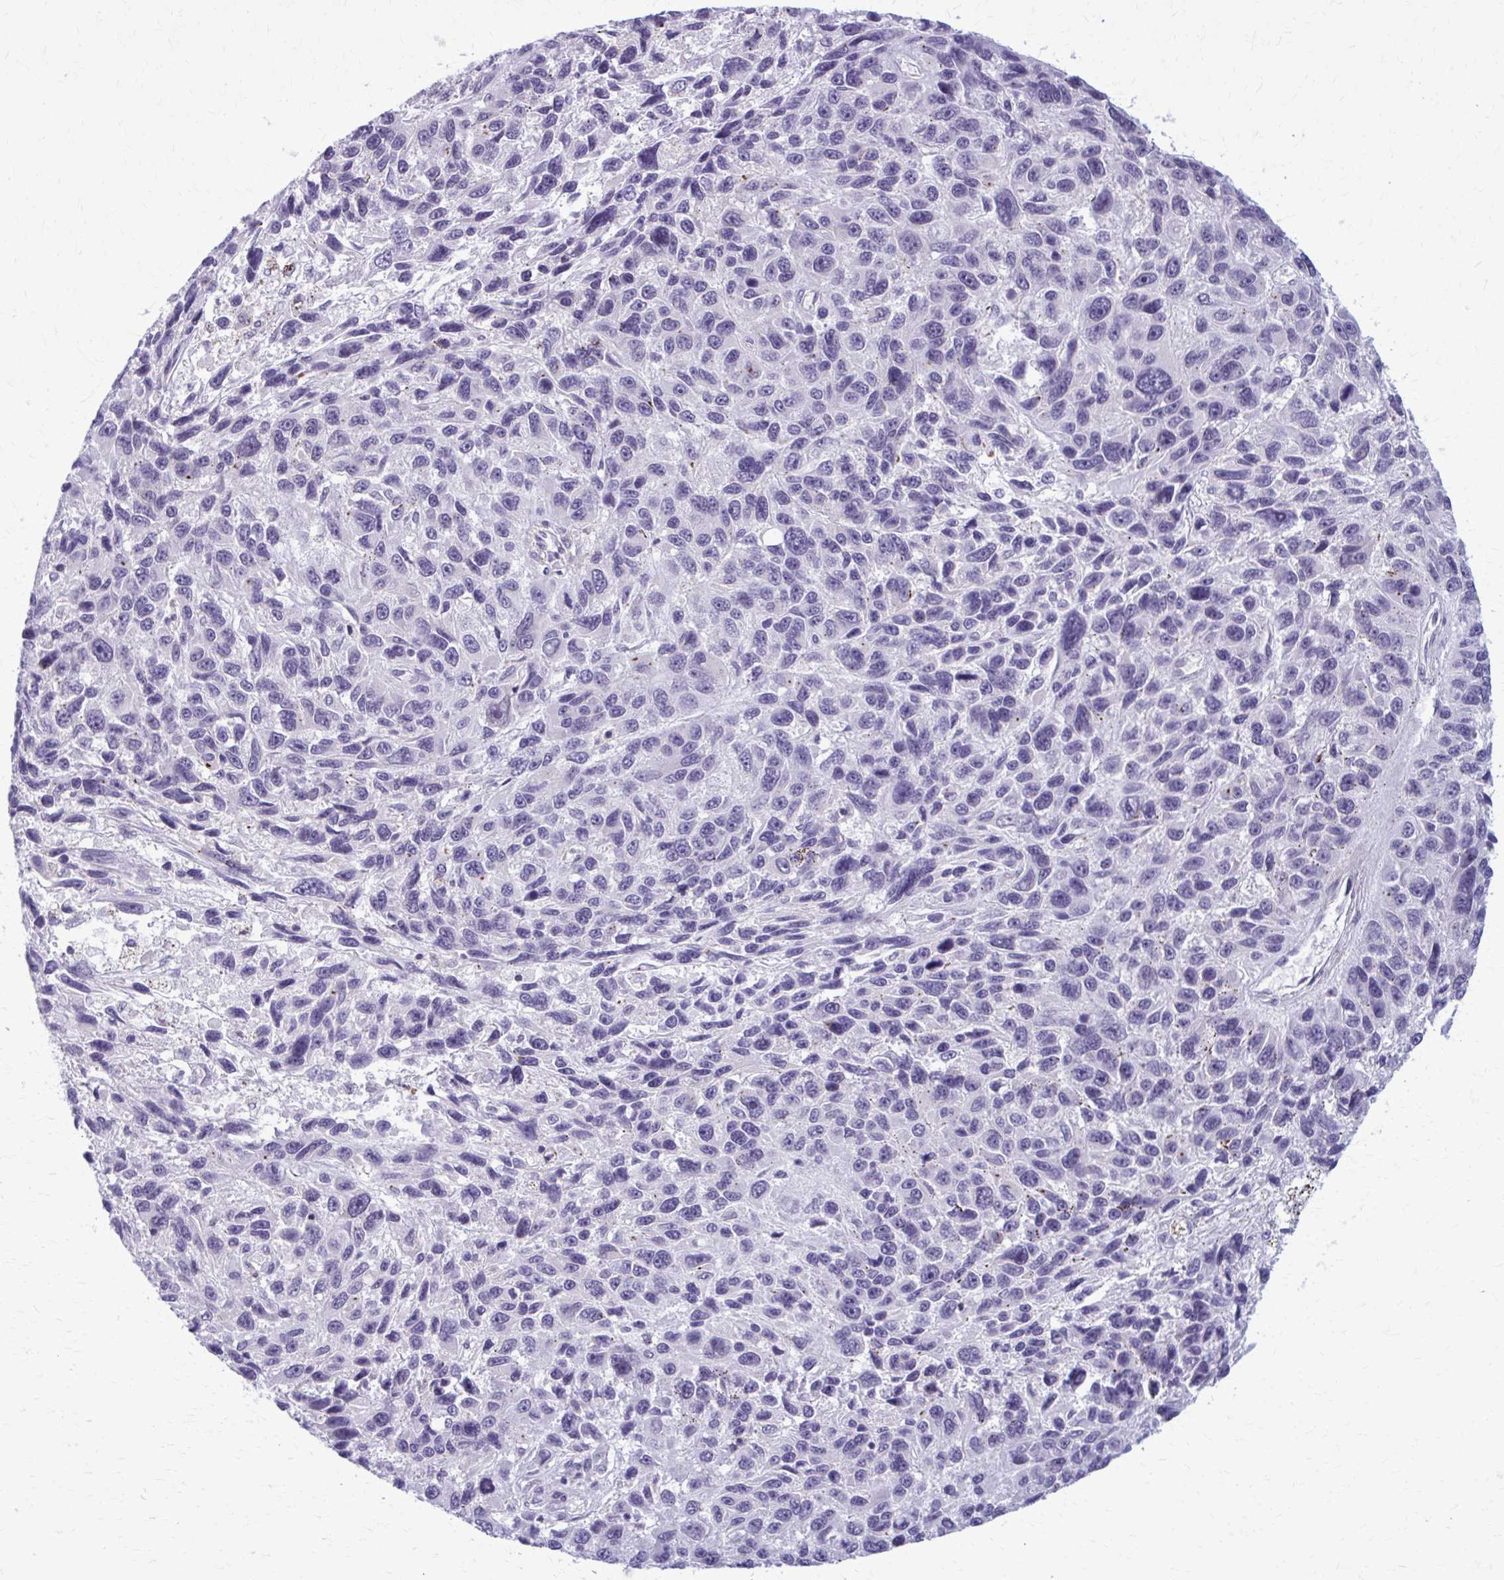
{"staining": {"intensity": "negative", "quantity": "none", "location": "none"}, "tissue": "melanoma", "cell_type": "Tumor cells", "image_type": "cancer", "snomed": [{"axis": "morphology", "description": "Malignant melanoma, NOS"}, {"axis": "topography", "description": "Skin"}], "caption": "Histopathology image shows no significant protein expression in tumor cells of melanoma.", "gene": "CD38", "patient": {"sex": "male", "age": 53}}